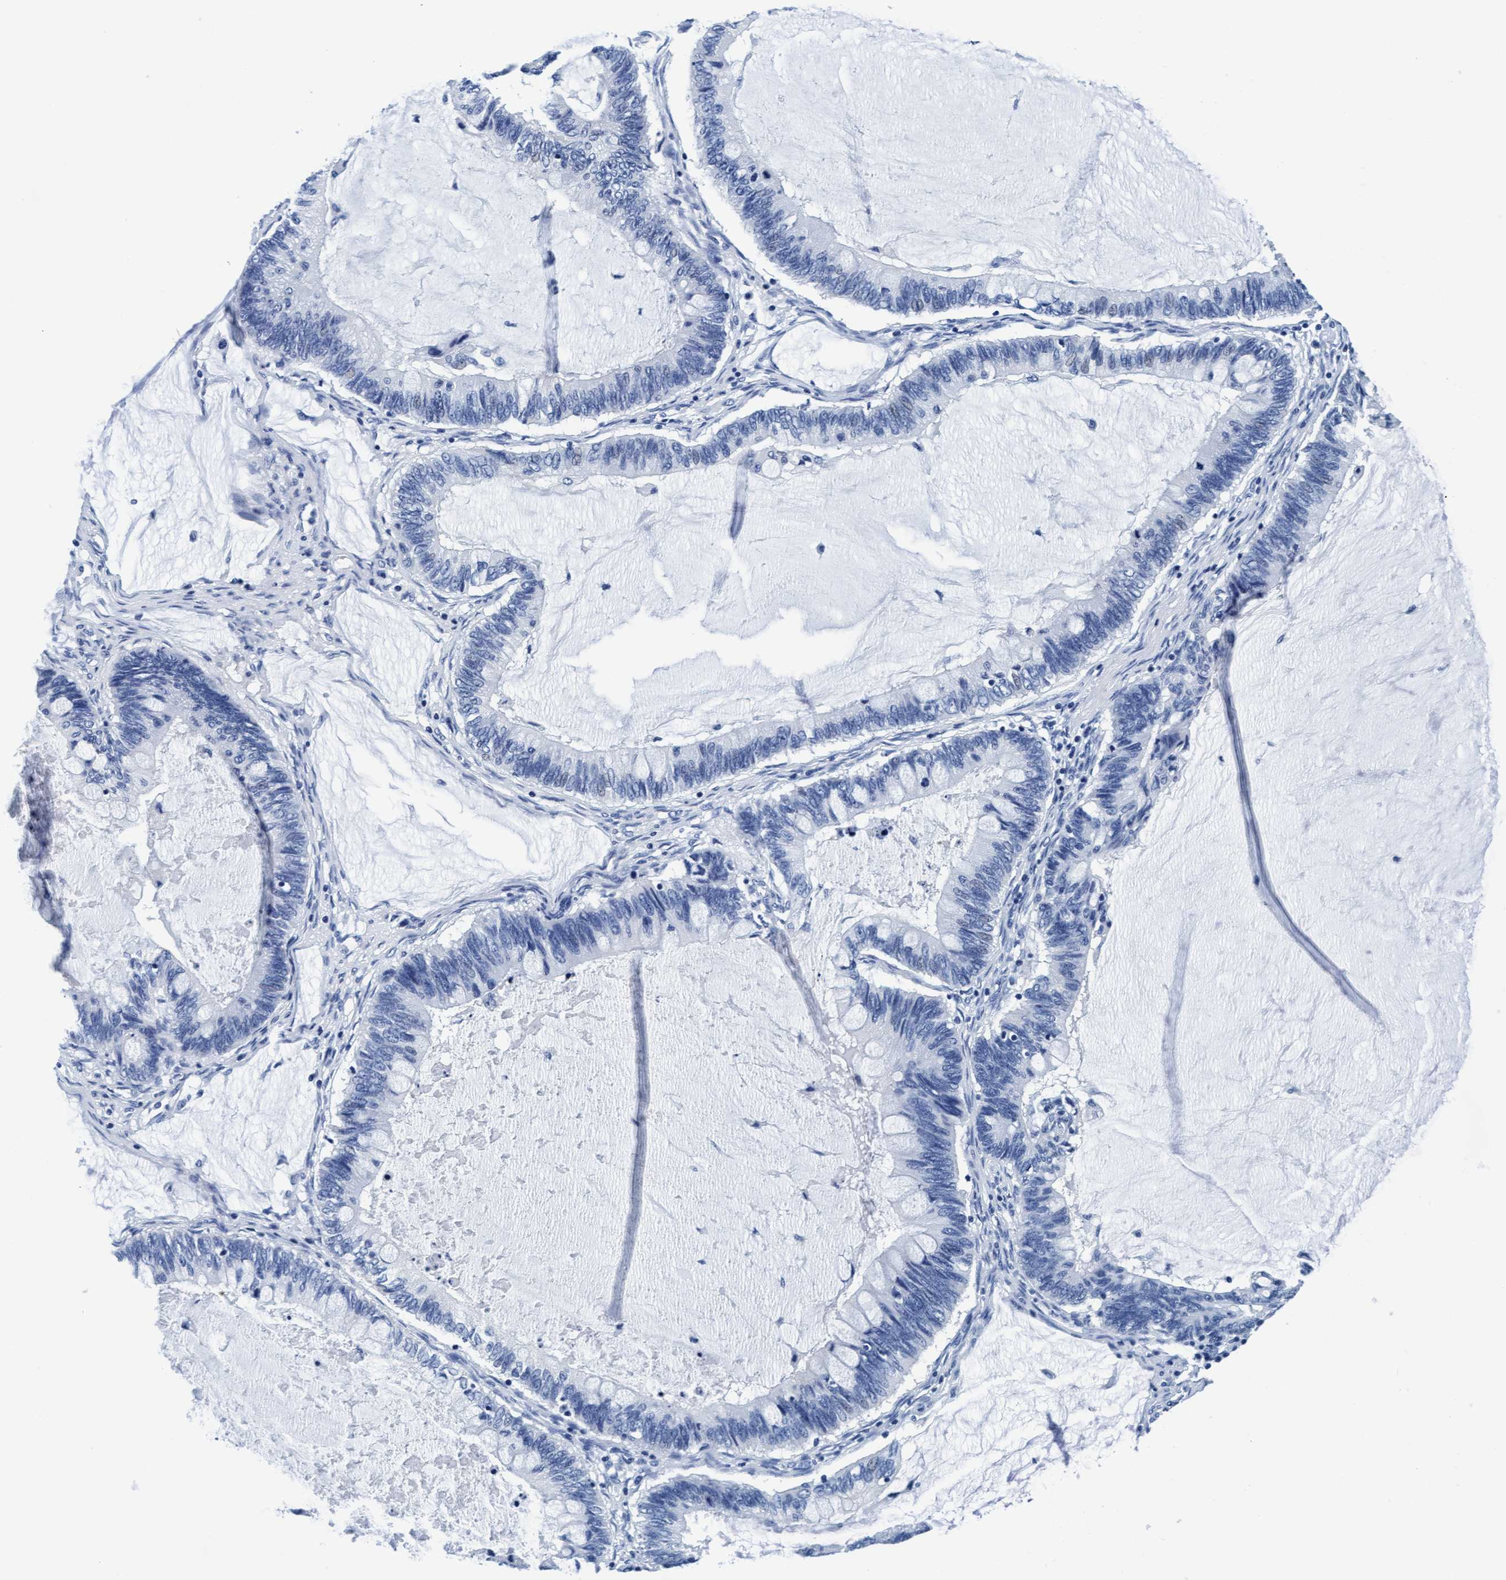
{"staining": {"intensity": "negative", "quantity": "none", "location": "none"}, "tissue": "ovarian cancer", "cell_type": "Tumor cells", "image_type": "cancer", "snomed": [{"axis": "morphology", "description": "Cystadenocarcinoma, mucinous, NOS"}, {"axis": "topography", "description": "Ovary"}], "caption": "Ovarian mucinous cystadenocarcinoma was stained to show a protein in brown. There is no significant positivity in tumor cells.", "gene": "ARSG", "patient": {"sex": "female", "age": 61}}